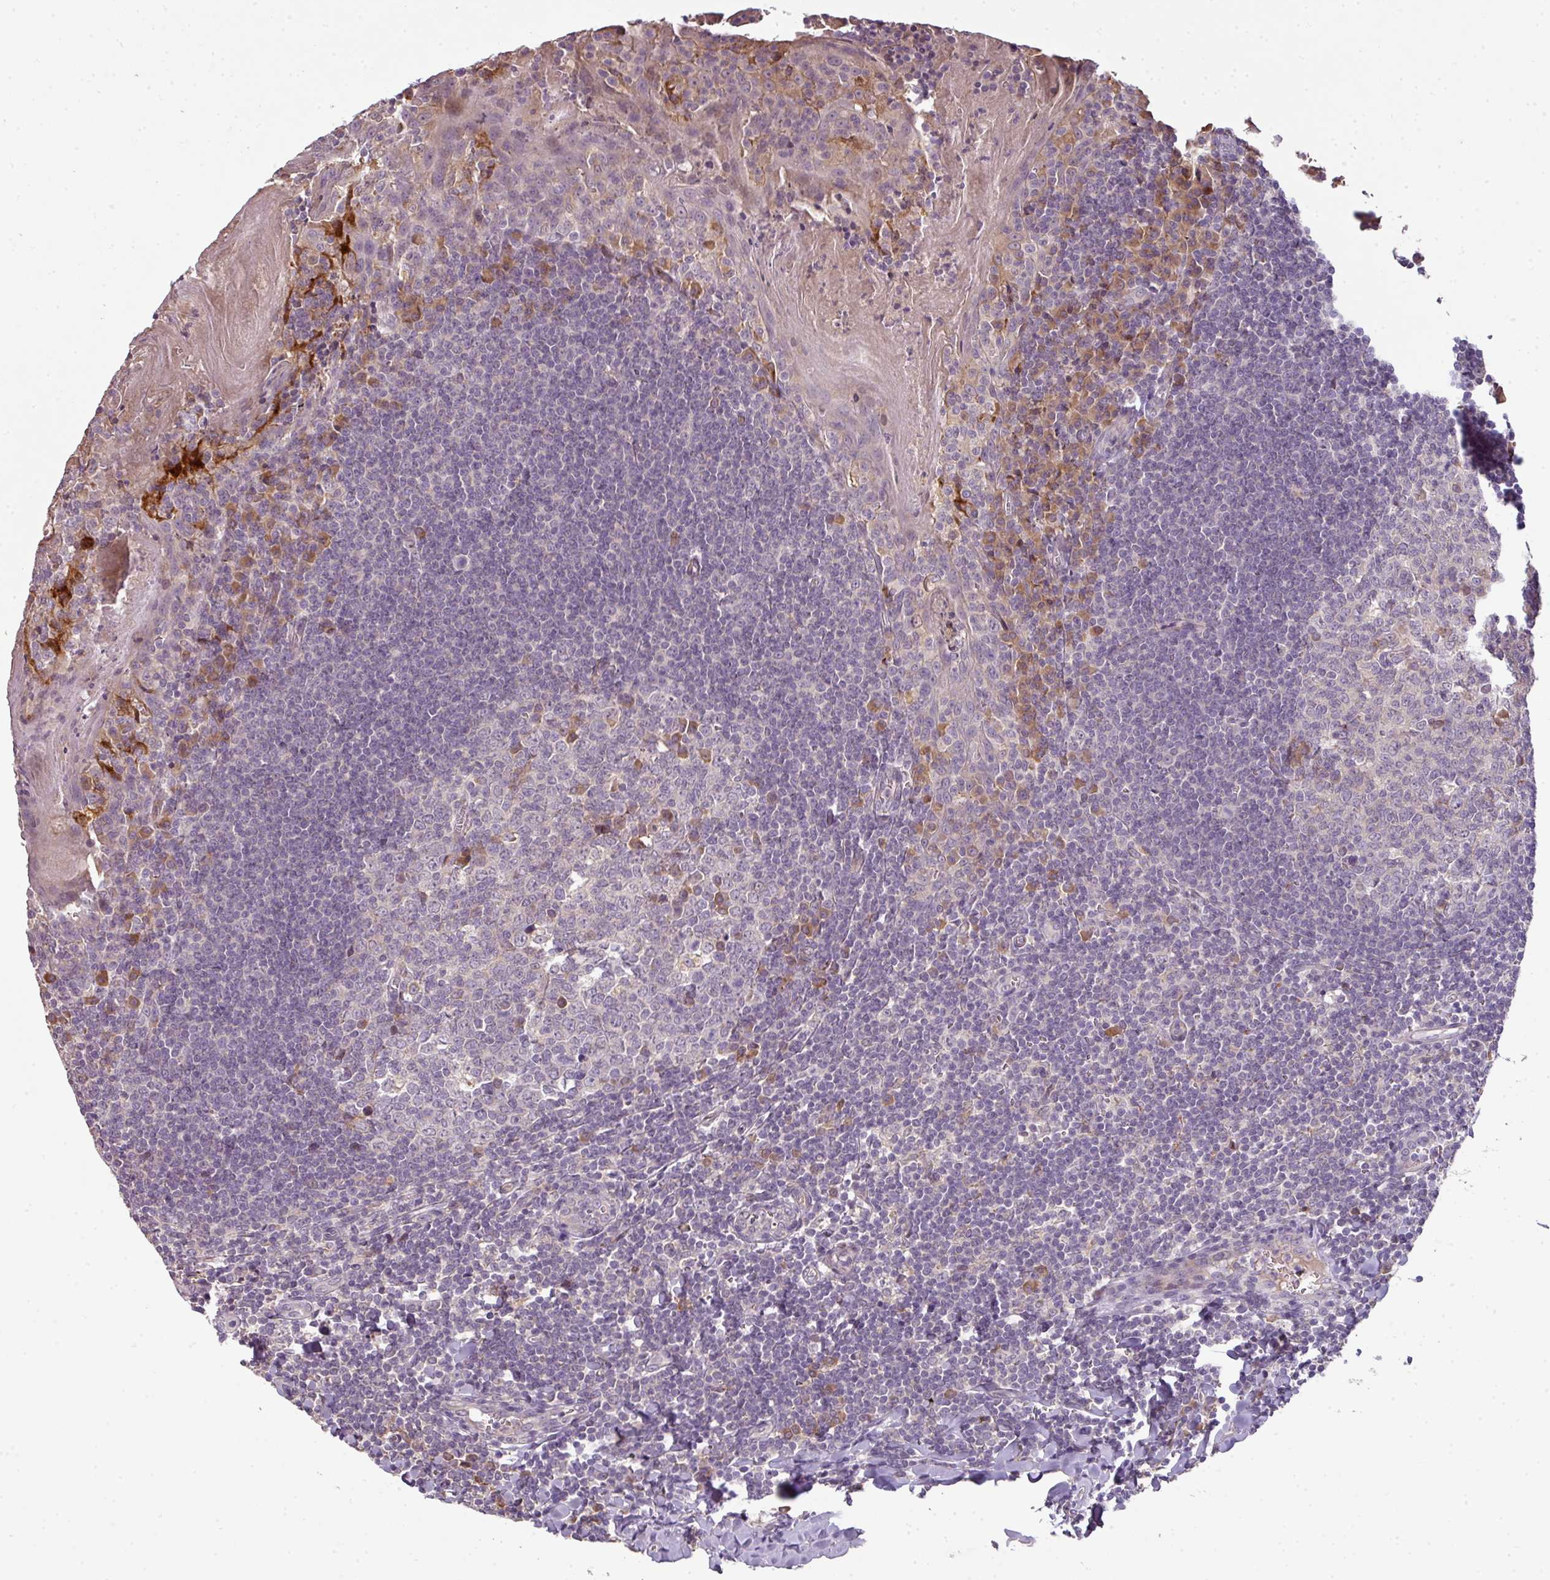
{"staining": {"intensity": "moderate", "quantity": "<25%", "location": "cytoplasmic/membranous"}, "tissue": "tonsil", "cell_type": "Germinal center cells", "image_type": "normal", "snomed": [{"axis": "morphology", "description": "Normal tissue, NOS"}, {"axis": "topography", "description": "Tonsil"}], "caption": "Immunohistochemical staining of normal tonsil exhibits moderate cytoplasmic/membranous protein expression in about <25% of germinal center cells.", "gene": "SPCS3", "patient": {"sex": "male", "age": 27}}